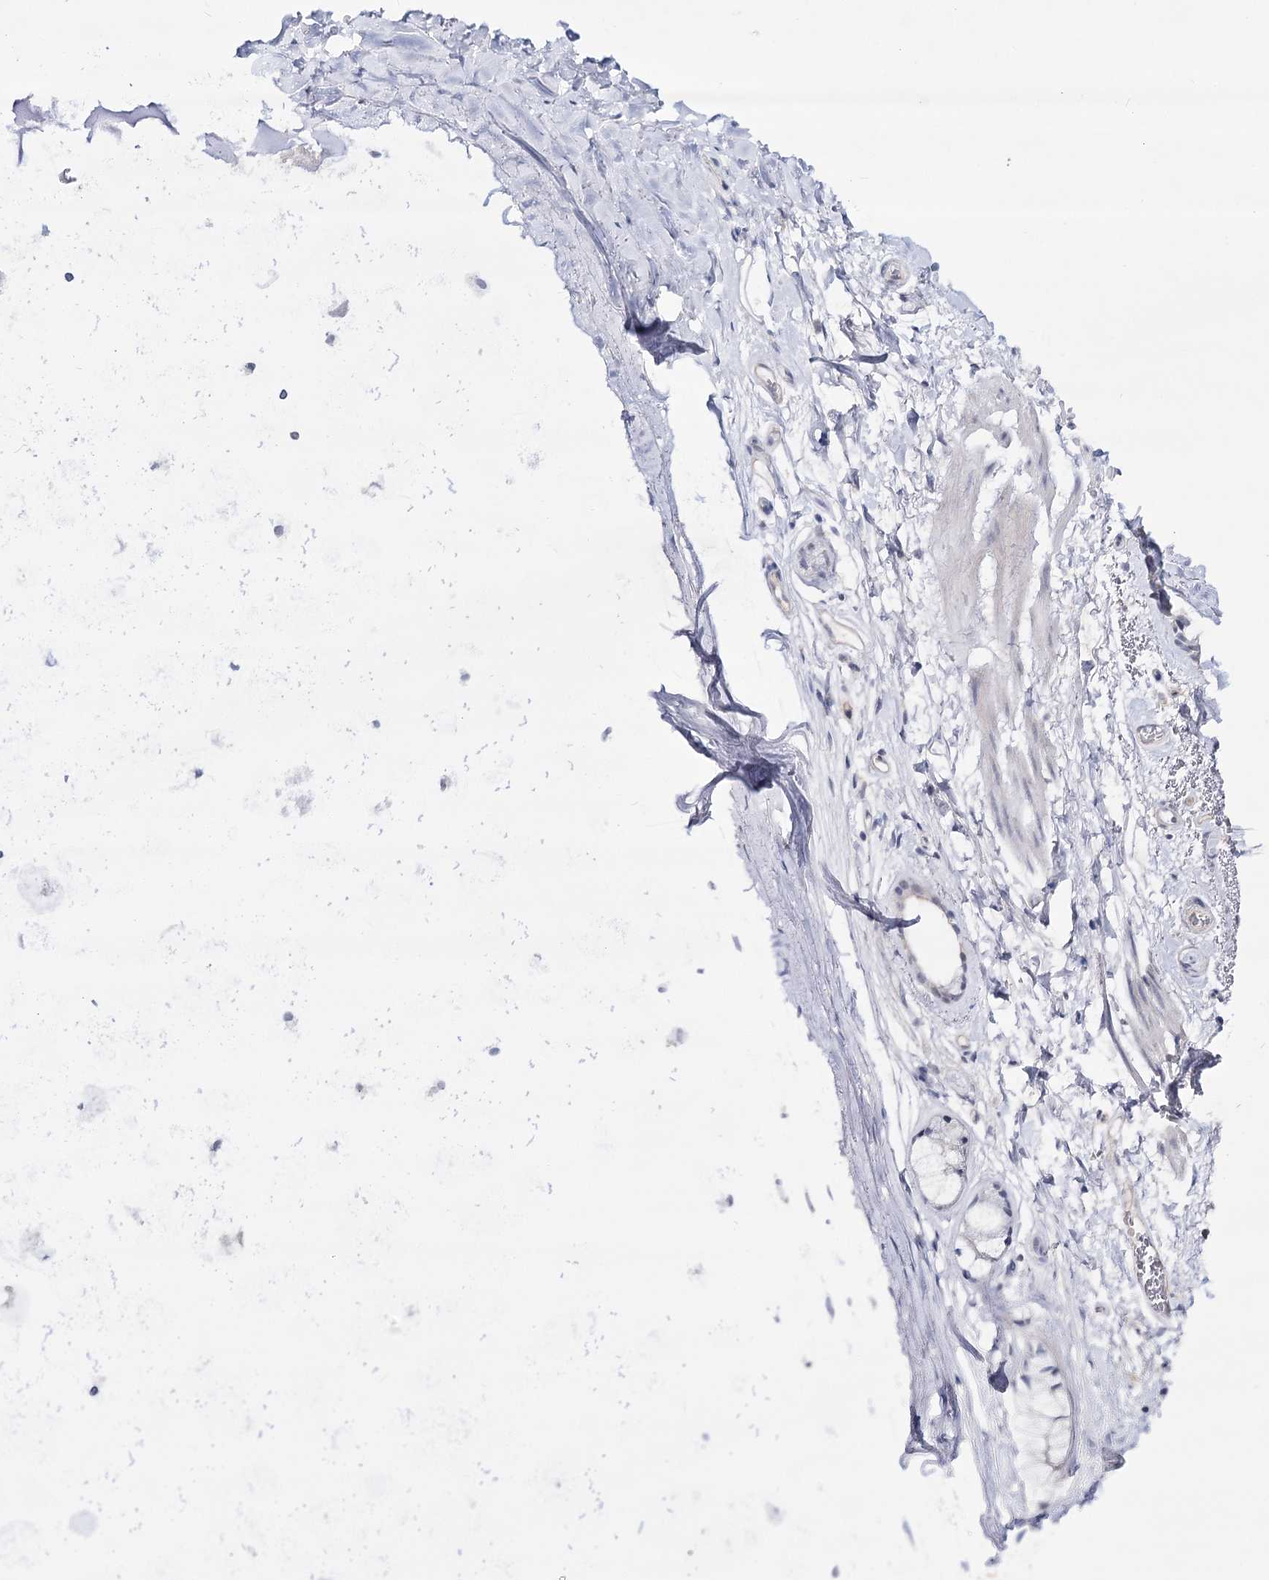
{"staining": {"intensity": "negative", "quantity": "none", "location": "none"}, "tissue": "adipose tissue", "cell_type": "Adipocytes", "image_type": "normal", "snomed": [{"axis": "morphology", "description": "Normal tissue, NOS"}, {"axis": "topography", "description": "Lymph node"}, {"axis": "topography", "description": "Bronchus"}], "caption": "Immunohistochemistry (IHC) of benign adipose tissue shows no expression in adipocytes.", "gene": "ATP10B", "patient": {"sex": "male", "age": 63}}